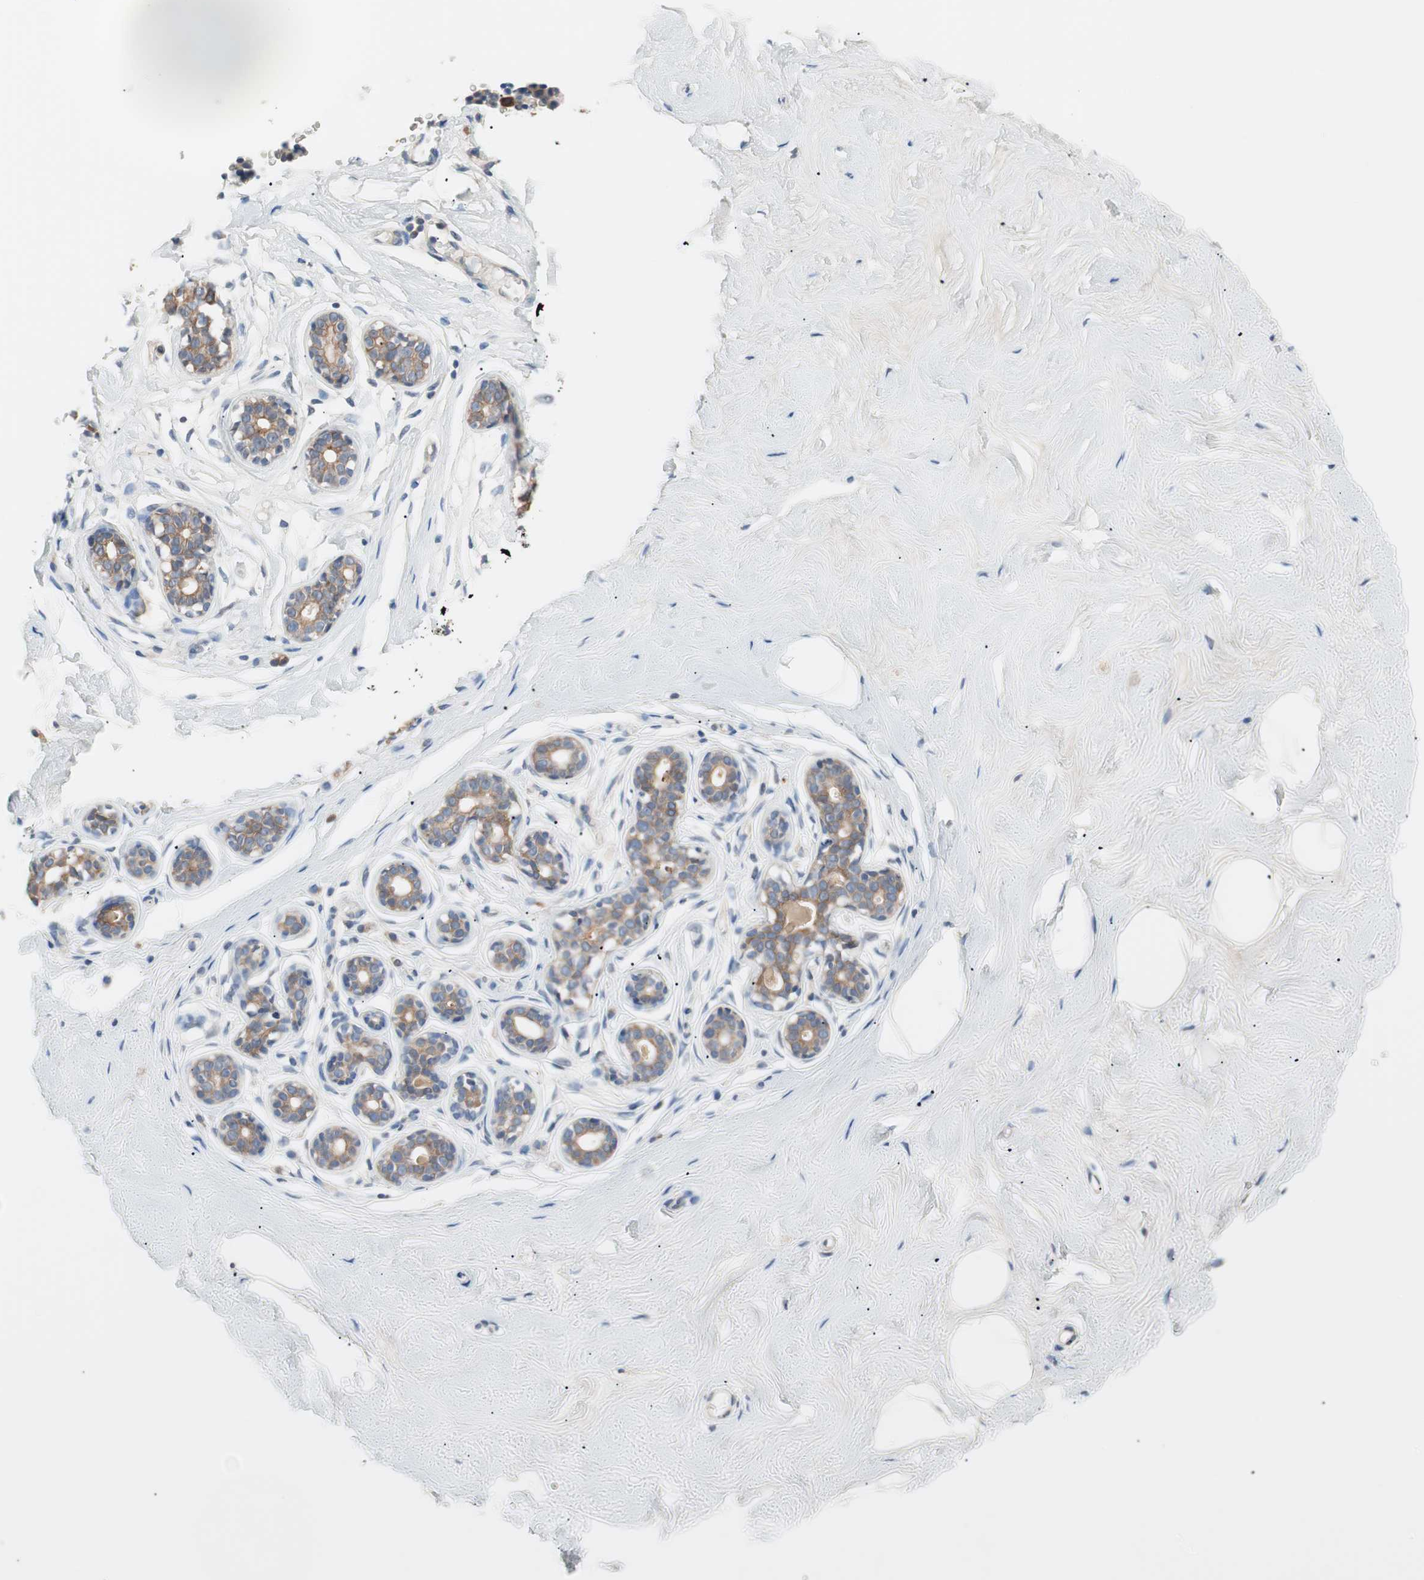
{"staining": {"intensity": "negative", "quantity": "none", "location": "none"}, "tissue": "breast", "cell_type": "Adipocytes", "image_type": "normal", "snomed": [{"axis": "morphology", "description": "Normal tissue, NOS"}, {"axis": "topography", "description": "Breast"}], "caption": "This is an immunohistochemistry histopathology image of normal human breast. There is no positivity in adipocytes.", "gene": "FADS2", "patient": {"sex": "female", "age": 23}}